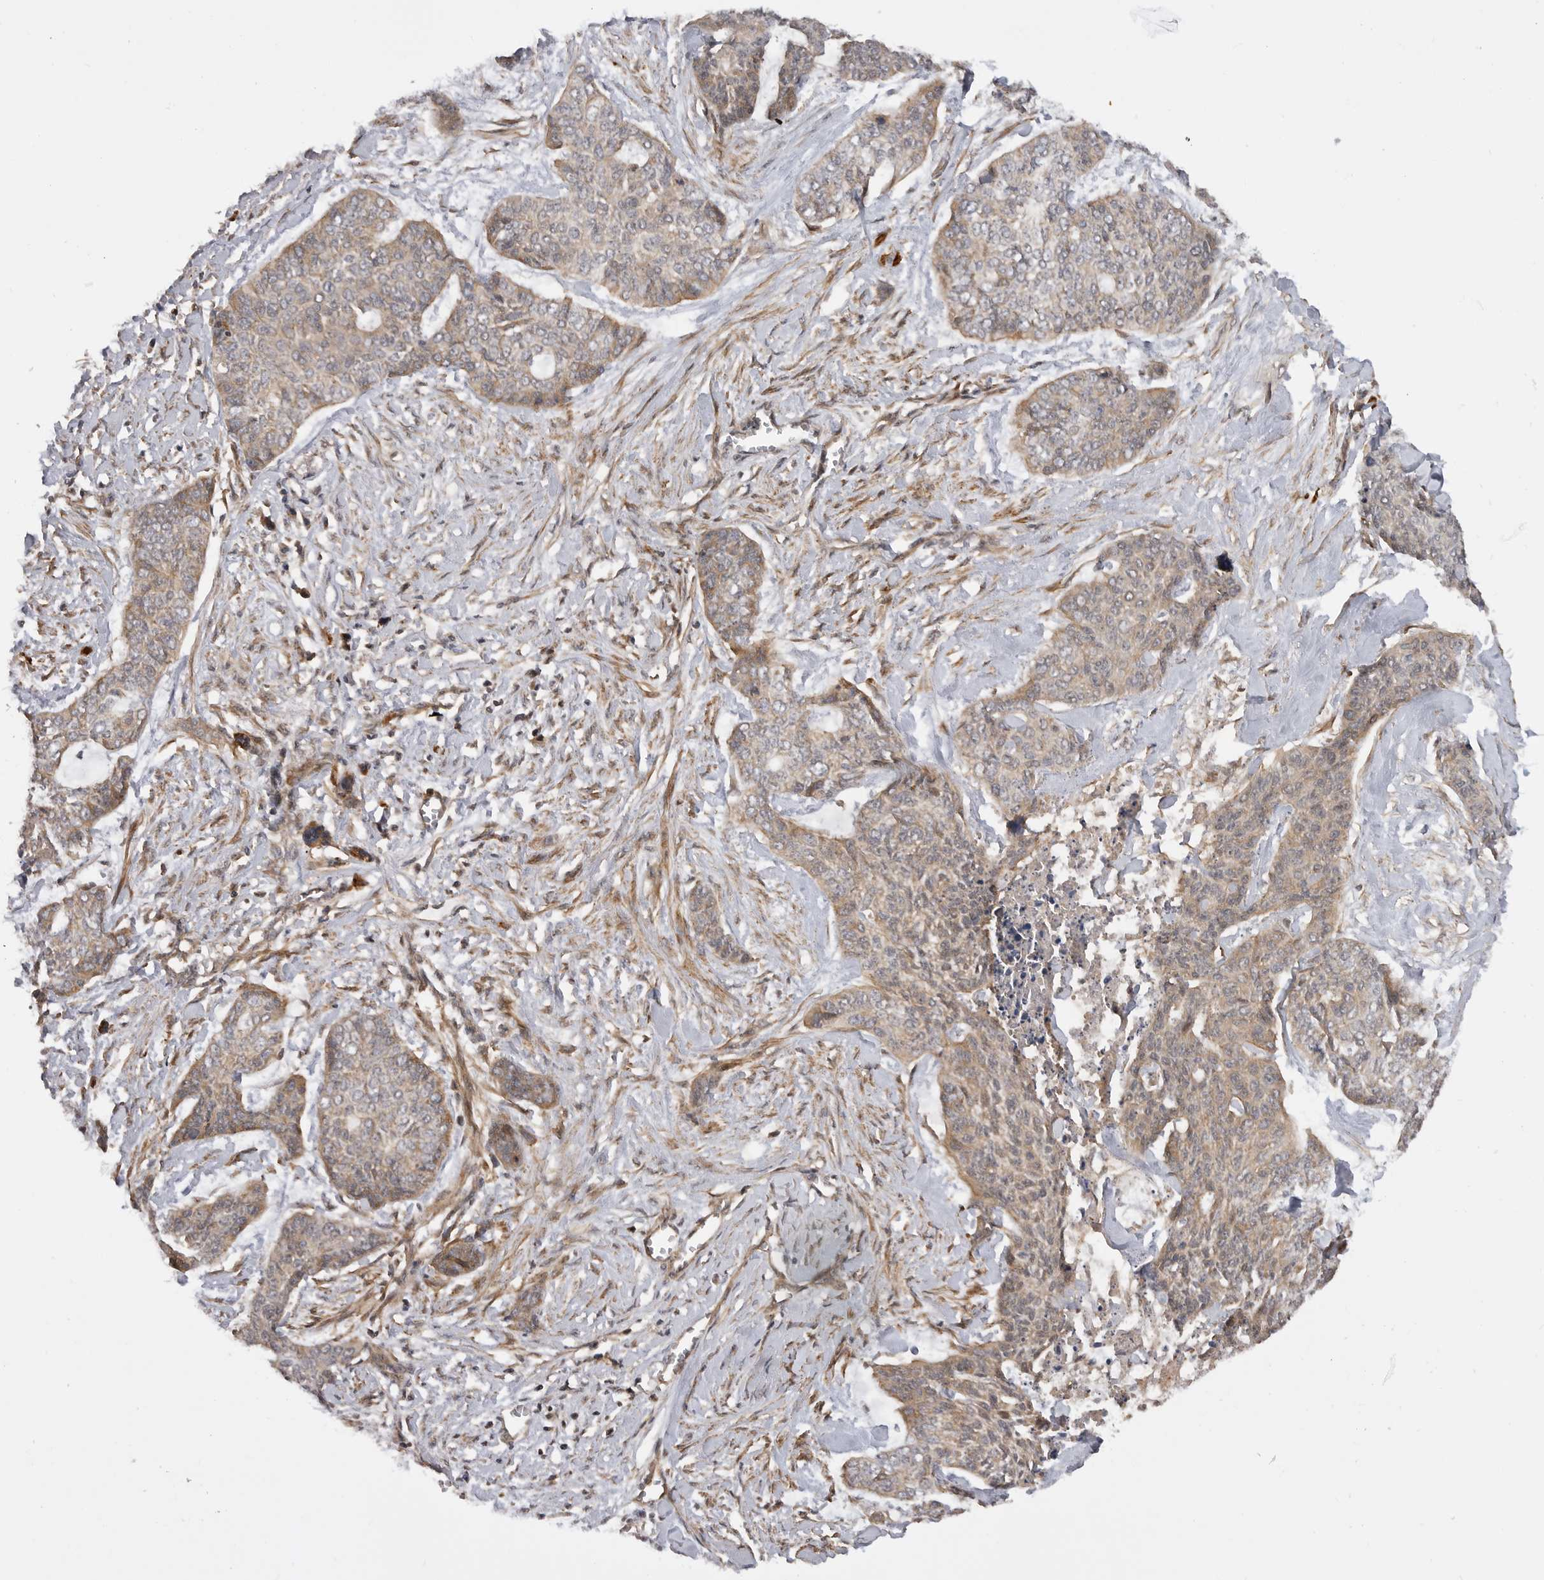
{"staining": {"intensity": "weak", "quantity": "<25%", "location": "cytoplasmic/membranous,nuclear"}, "tissue": "skin cancer", "cell_type": "Tumor cells", "image_type": "cancer", "snomed": [{"axis": "morphology", "description": "Basal cell carcinoma"}, {"axis": "topography", "description": "Skin"}], "caption": "Tumor cells are negative for protein expression in human skin cancer.", "gene": "TRIM56", "patient": {"sex": "female", "age": 64}}